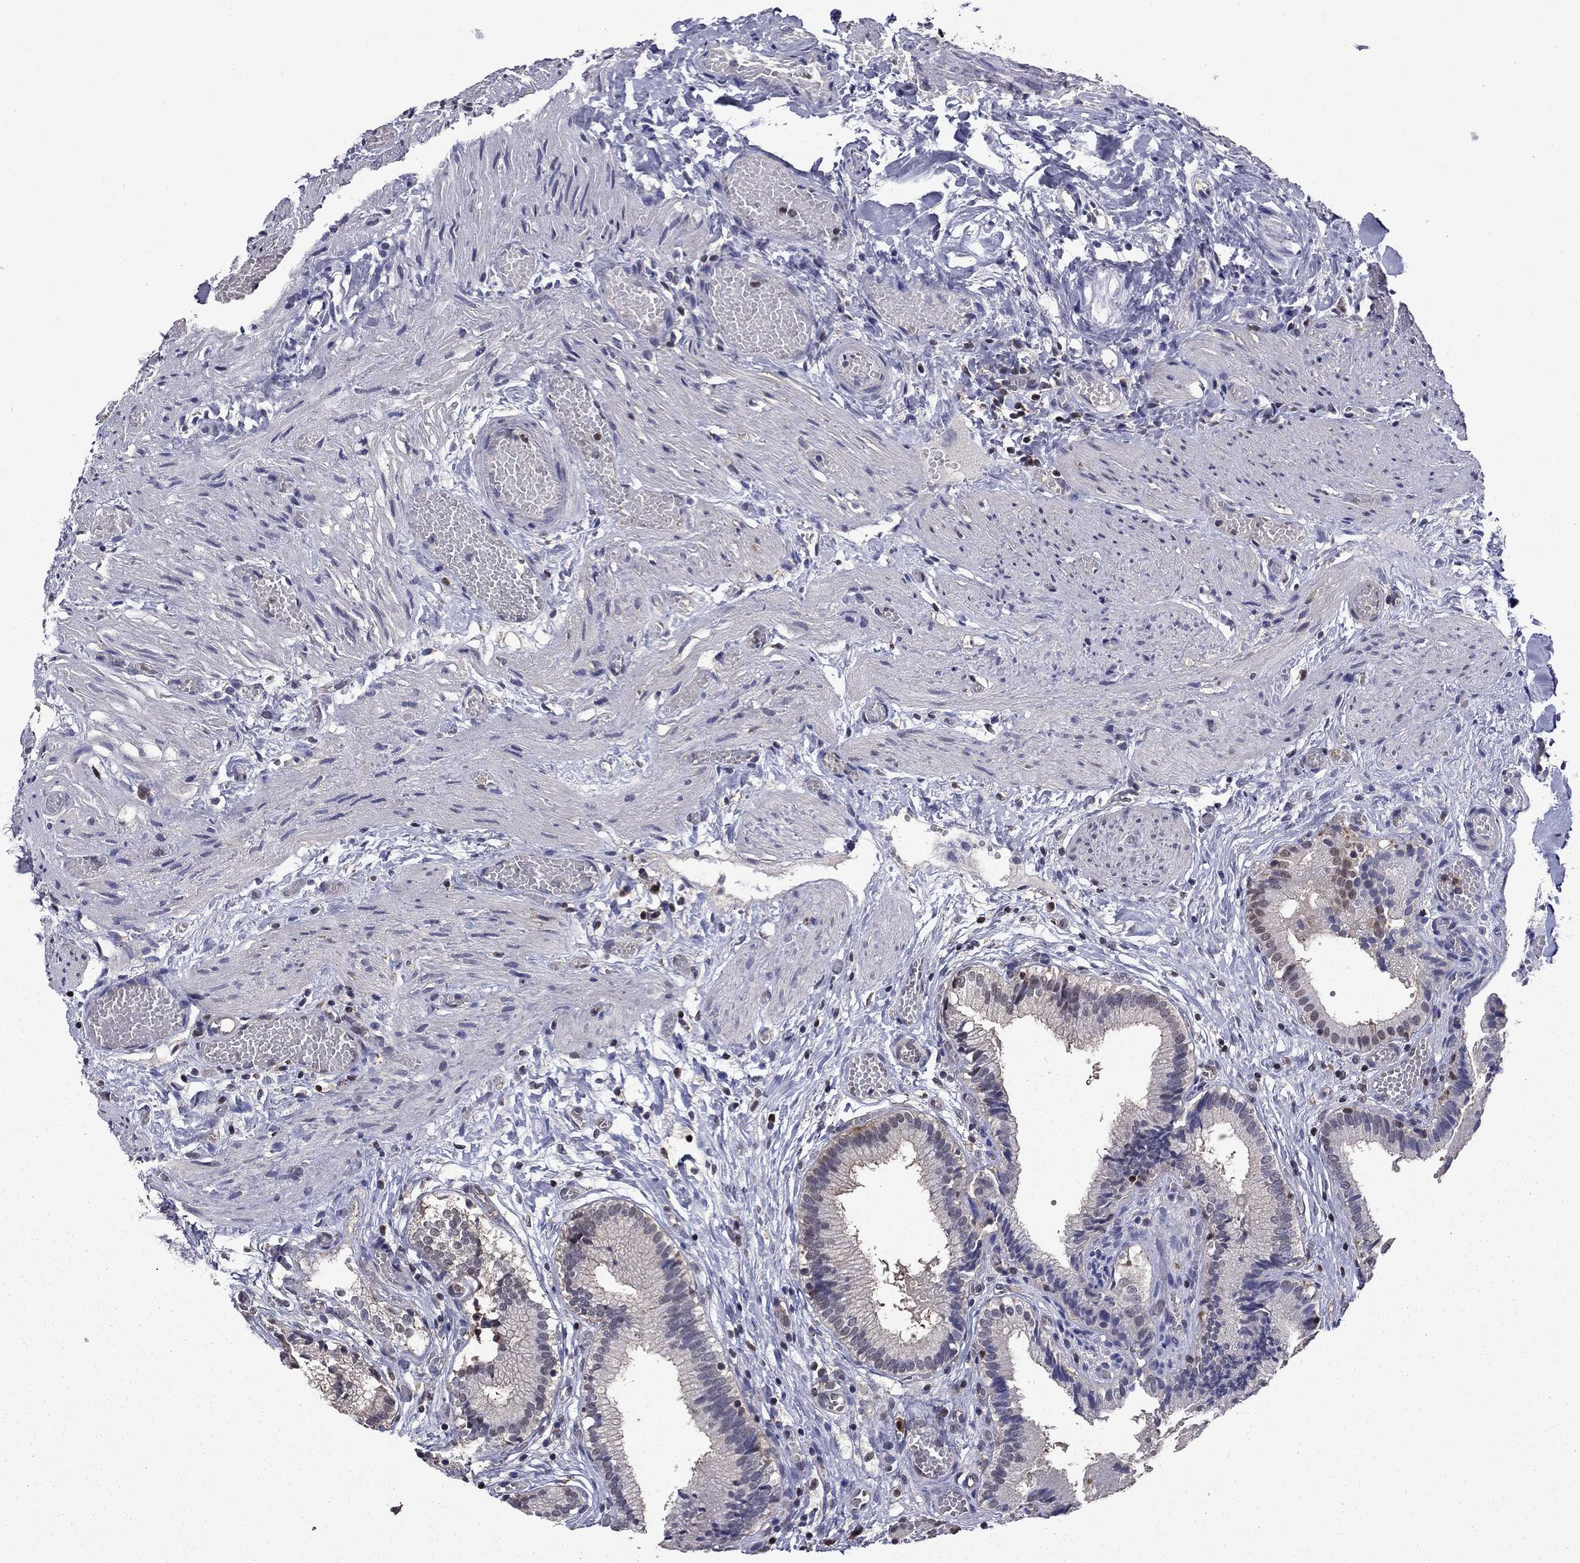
{"staining": {"intensity": "weak", "quantity": "<25%", "location": "nuclear"}, "tissue": "gallbladder", "cell_type": "Glandular cells", "image_type": "normal", "snomed": [{"axis": "morphology", "description": "Normal tissue, NOS"}, {"axis": "topography", "description": "Gallbladder"}], "caption": "Immunohistochemical staining of unremarkable human gallbladder demonstrates no significant positivity in glandular cells.", "gene": "APPBP2", "patient": {"sex": "female", "age": 24}}